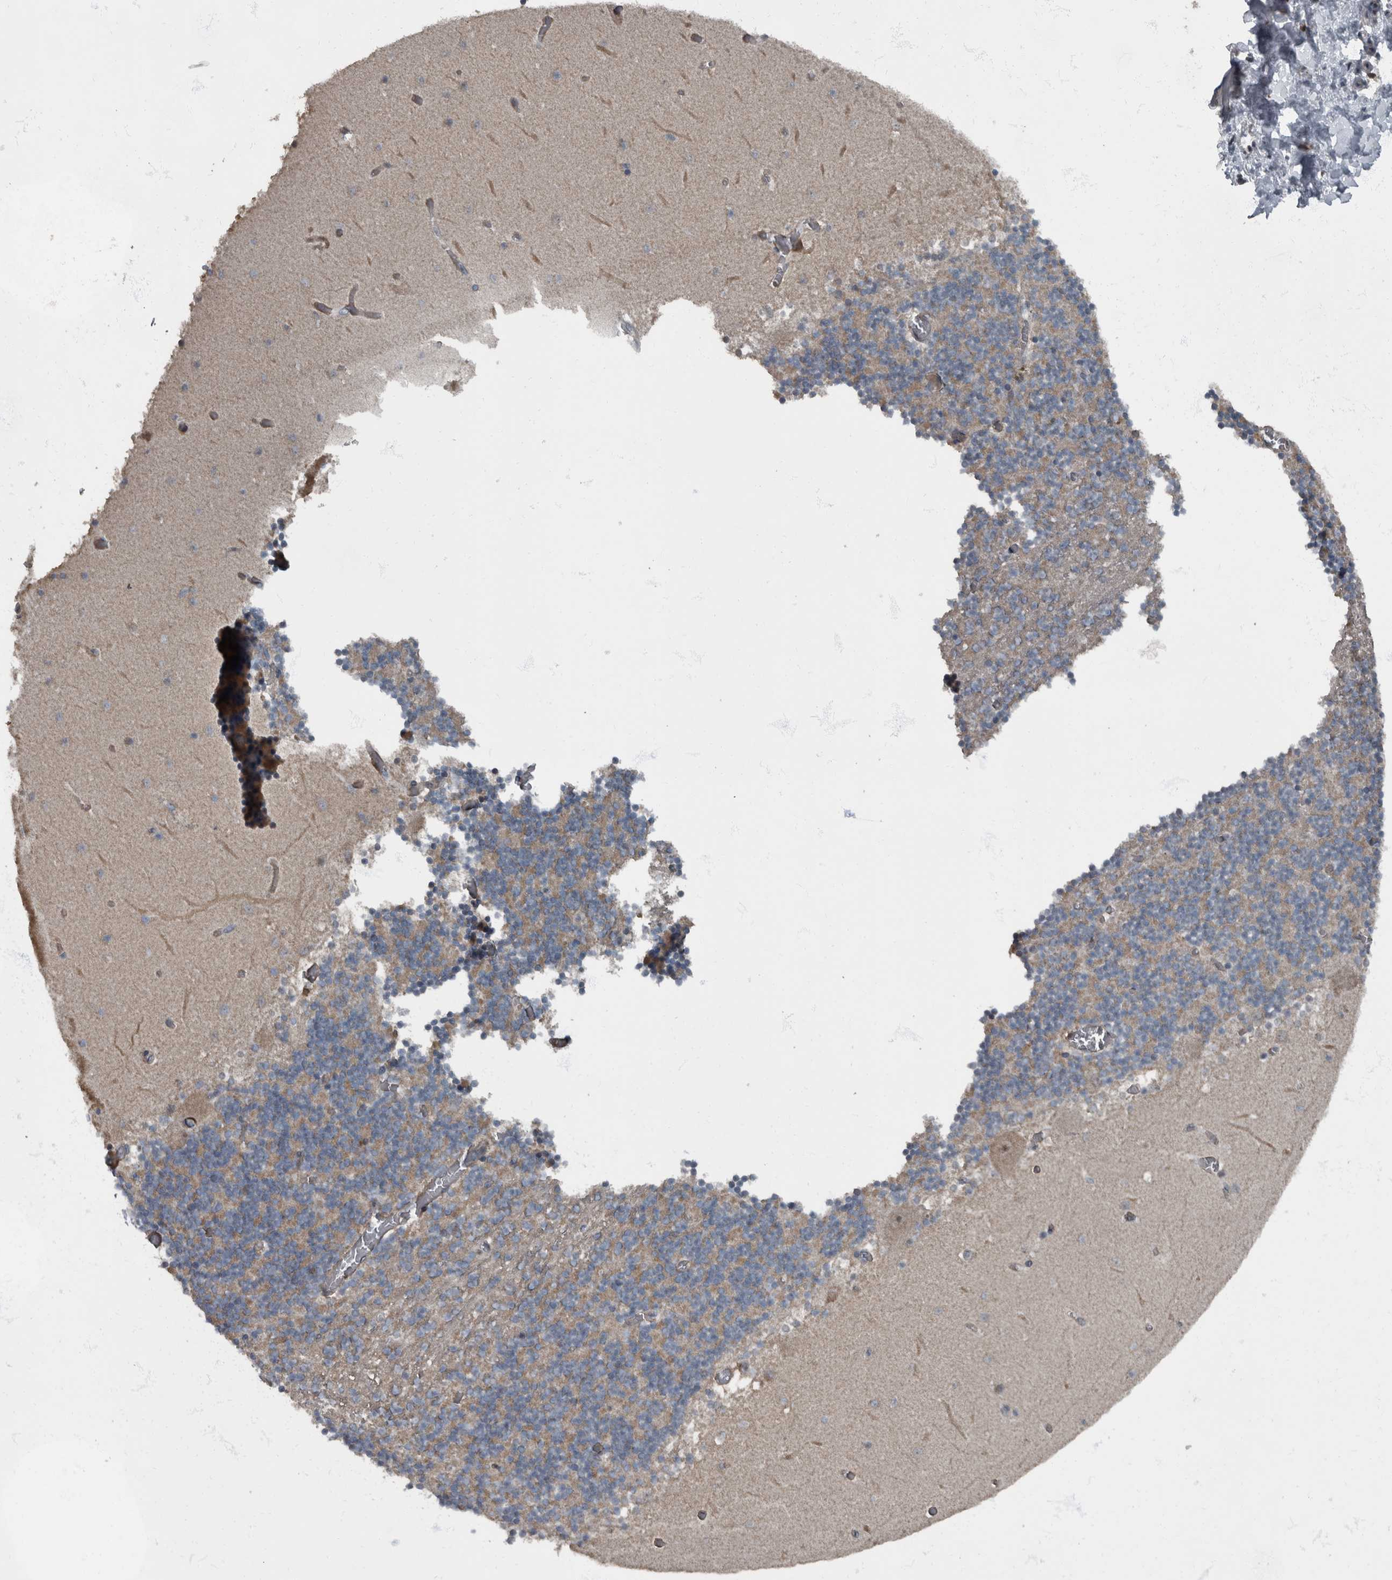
{"staining": {"intensity": "moderate", "quantity": "25%-75%", "location": "cytoplasmic/membranous"}, "tissue": "cerebellum", "cell_type": "Cells in granular layer", "image_type": "normal", "snomed": [{"axis": "morphology", "description": "Normal tissue, NOS"}, {"axis": "topography", "description": "Cerebellum"}], "caption": "DAB (3,3'-diaminobenzidine) immunohistochemical staining of benign human cerebellum reveals moderate cytoplasmic/membranous protein expression in about 25%-75% of cells in granular layer. Immunohistochemistry stains the protein of interest in brown and the nuclei are stained blue.", "gene": "RABGGTB", "patient": {"sex": "female", "age": 28}}